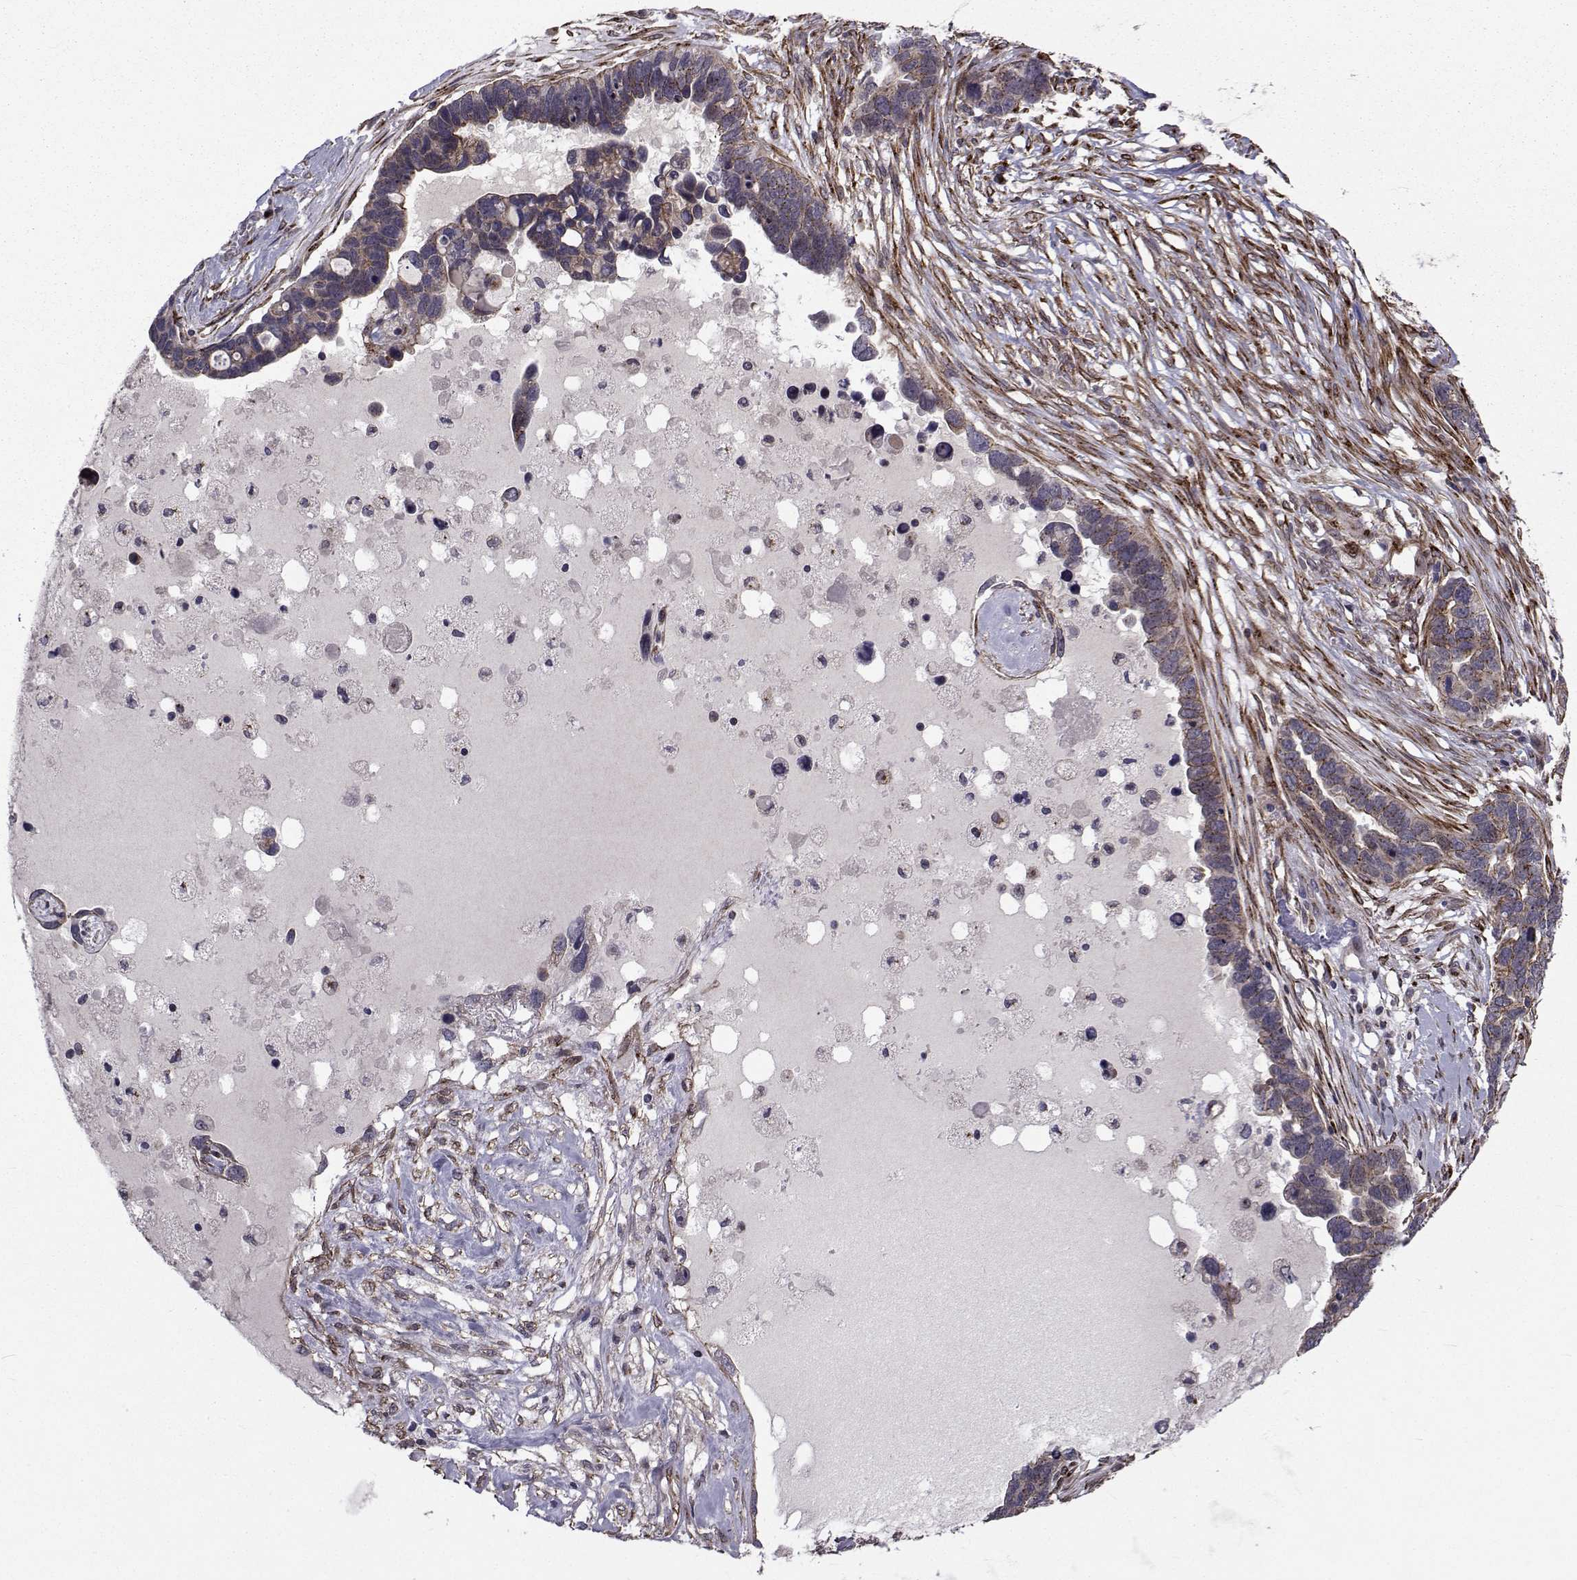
{"staining": {"intensity": "moderate", "quantity": "<25%", "location": "cytoplasmic/membranous"}, "tissue": "ovarian cancer", "cell_type": "Tumor cells", "image_type": "cancer", "snomed": [{"axis": "morphology", "description": "Cystadenocarcinoma, serous, NOS"}, {"axis": "topography", "description": "Ovary"}], "caption": "The photomicrograph reveals immunohistochemical staining of ovarian cancer (serous cystadenocarcinoma). There is moderate cytoplasmic/membranous expression is identified in about <25% of tumor cells.", "gene": "ATP6V1C2", "patient": {"sex": "female", "age": 54}}